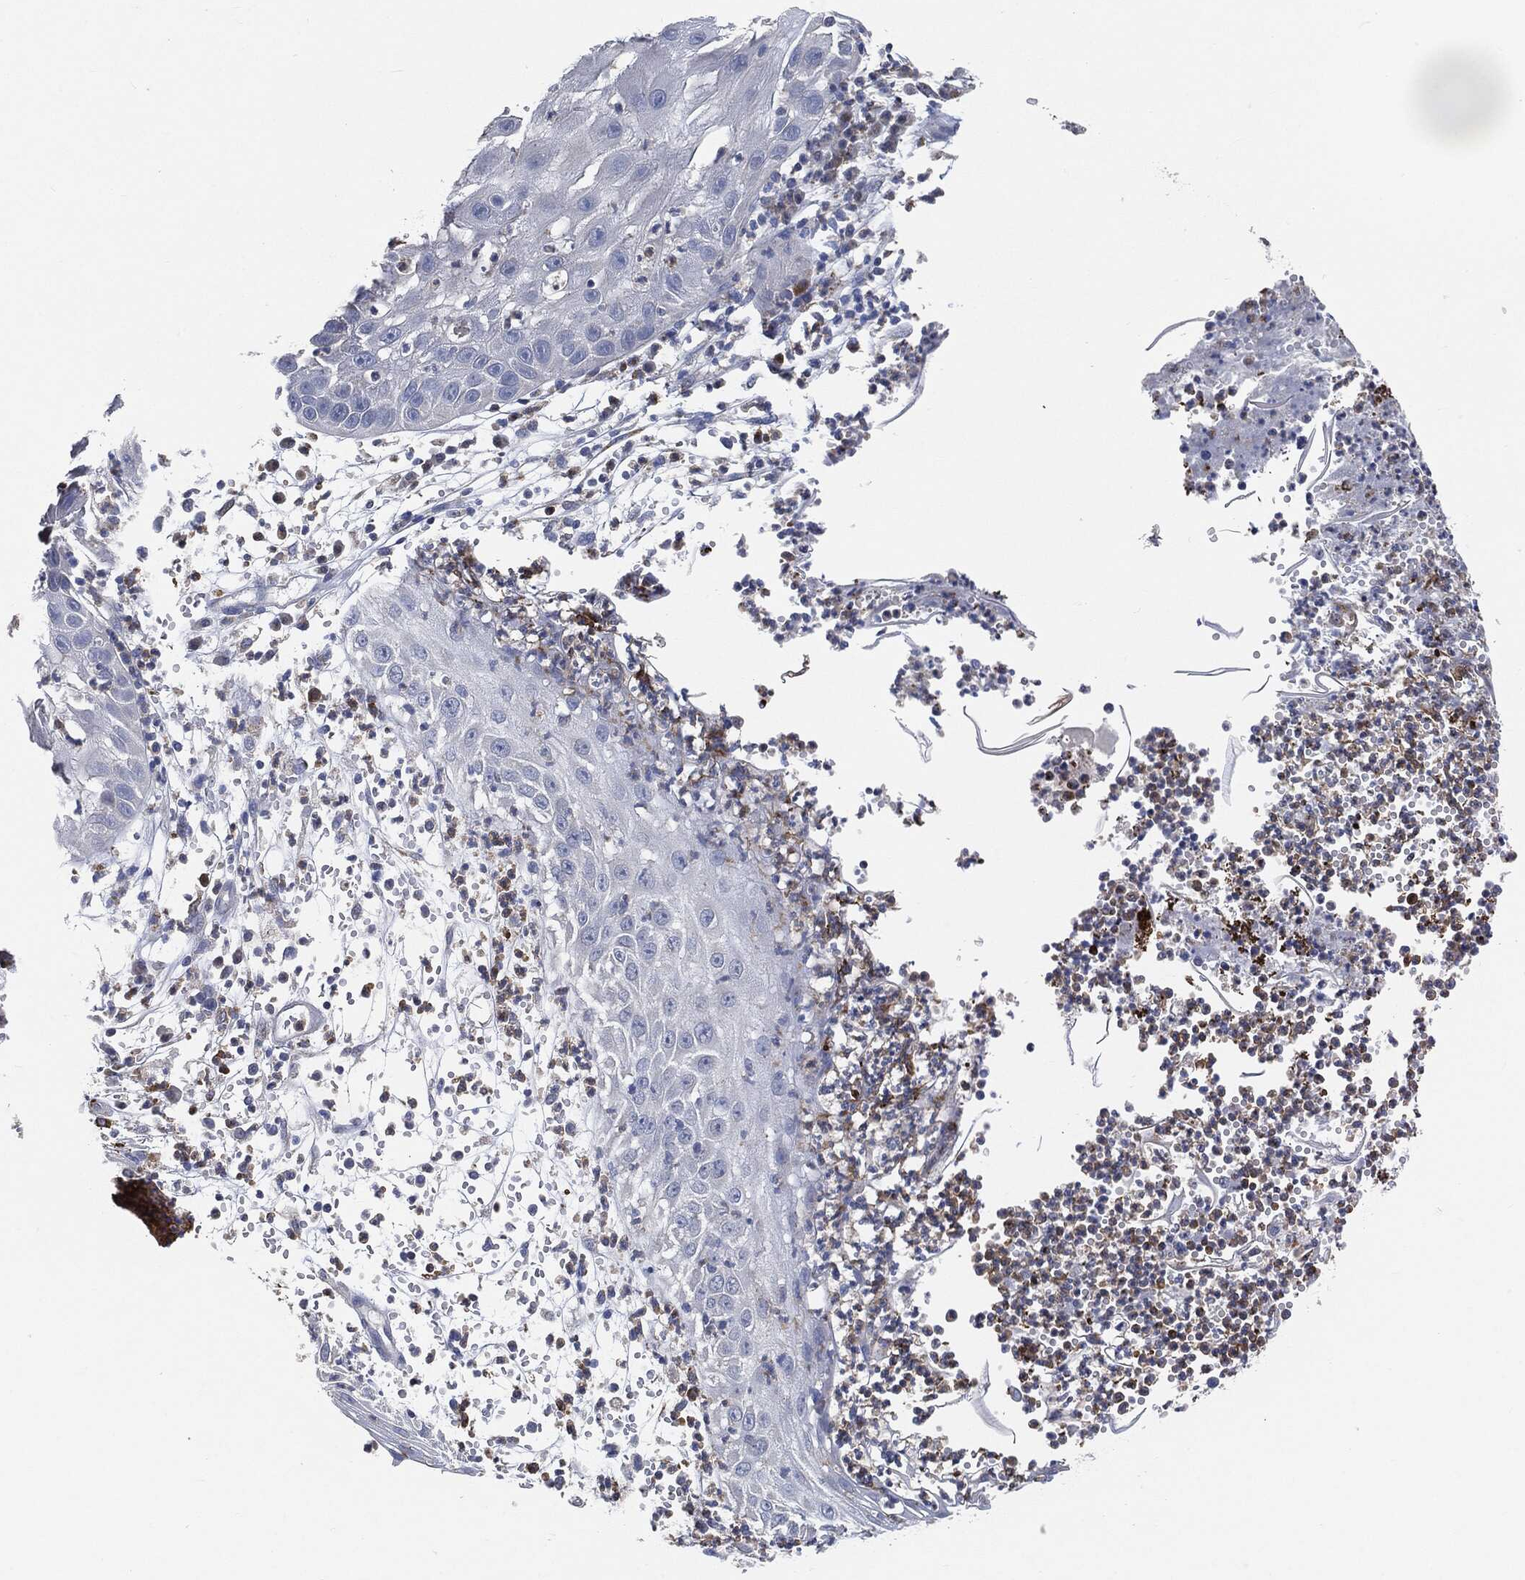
{"staining": {"intensity": "negative", "quantity": "none", "location": "none"}, "tissue": "skin cancer", "cell_type": "Tumor cells", "image_type": "cancer", "snomed": [{"axis": "morphology", "description": "Normal tissue, NOS"}, {"axis": "morphology", "description": "Squamous cell carcinoma, NOS"}, {"axis": "topography", "description": "Skin"}], "caption": "Immunohistochemistry (IHC) histopathology image of neoplastic tissue: human squamous cell carcinoma (skin) stained with DAB shows no significant protein expression in tumor cells. Brightfield microscopy of immunohistochemistry stained with DAB (3,3'-diaminobenzidine) (brown) and hematoxylin (blue), captured at high magnification.", "gene": "VSIG4", "patient": {"sex": "male", "age": 79}}